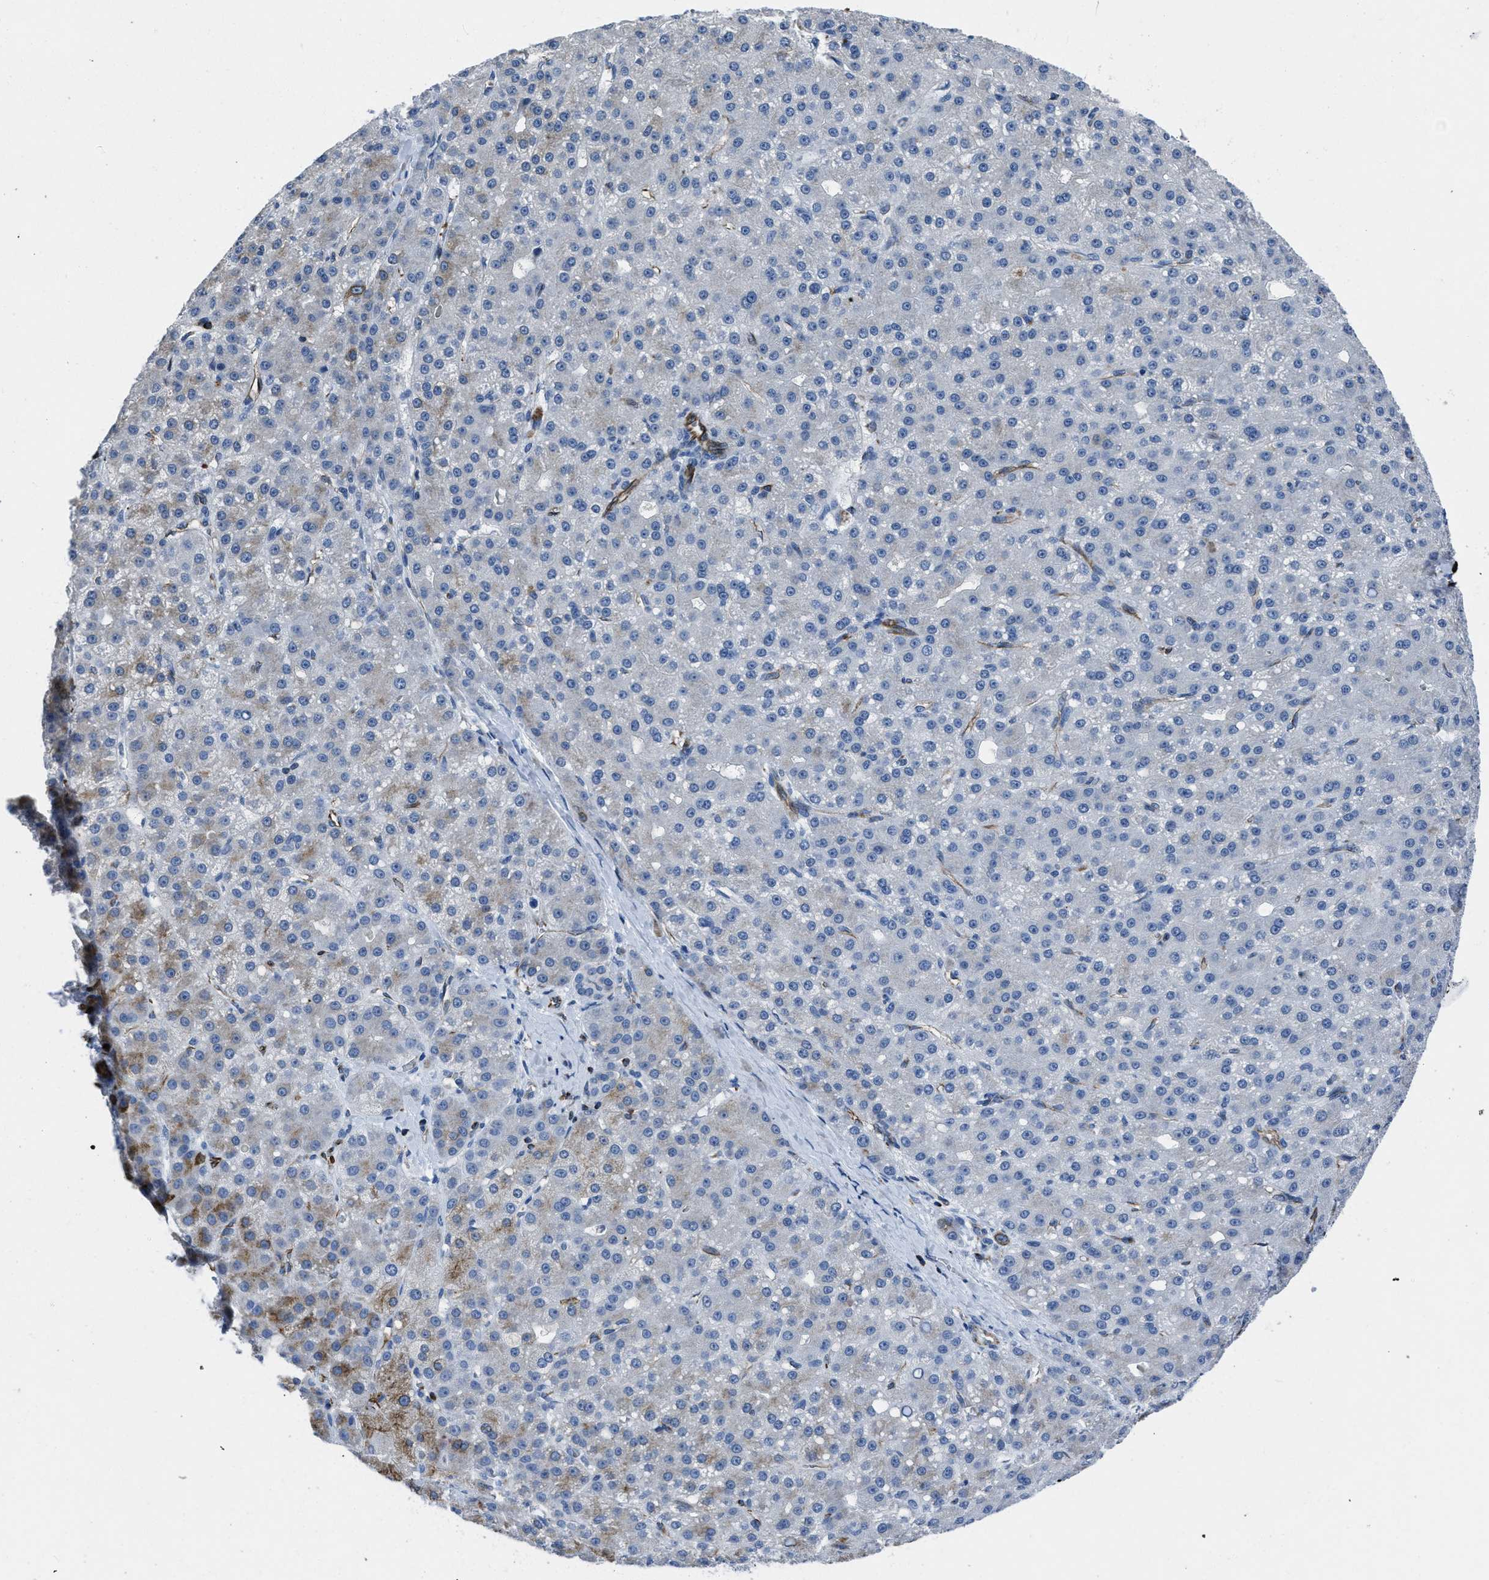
{"staining": {"intensity": "moderate", "quantity": "<25%", "location": "cytoplasmic/membranous"}, "tissue": "liver cancer", "cell_type": "Tumor cells", "image_type": "cancer", "snomed": [{"axis": "morphology", "description": "Carcinoma, Hepatocellular, NOS"}, {"axis": "topography", "description": "Liver"}], "caption": "Human hepatocellular carcinoma (liver) stained with a protein marker reveals moderate staining in tumor cells.", "gene": "ITGA3", "patient": {"sex": "male", "age": 67}}